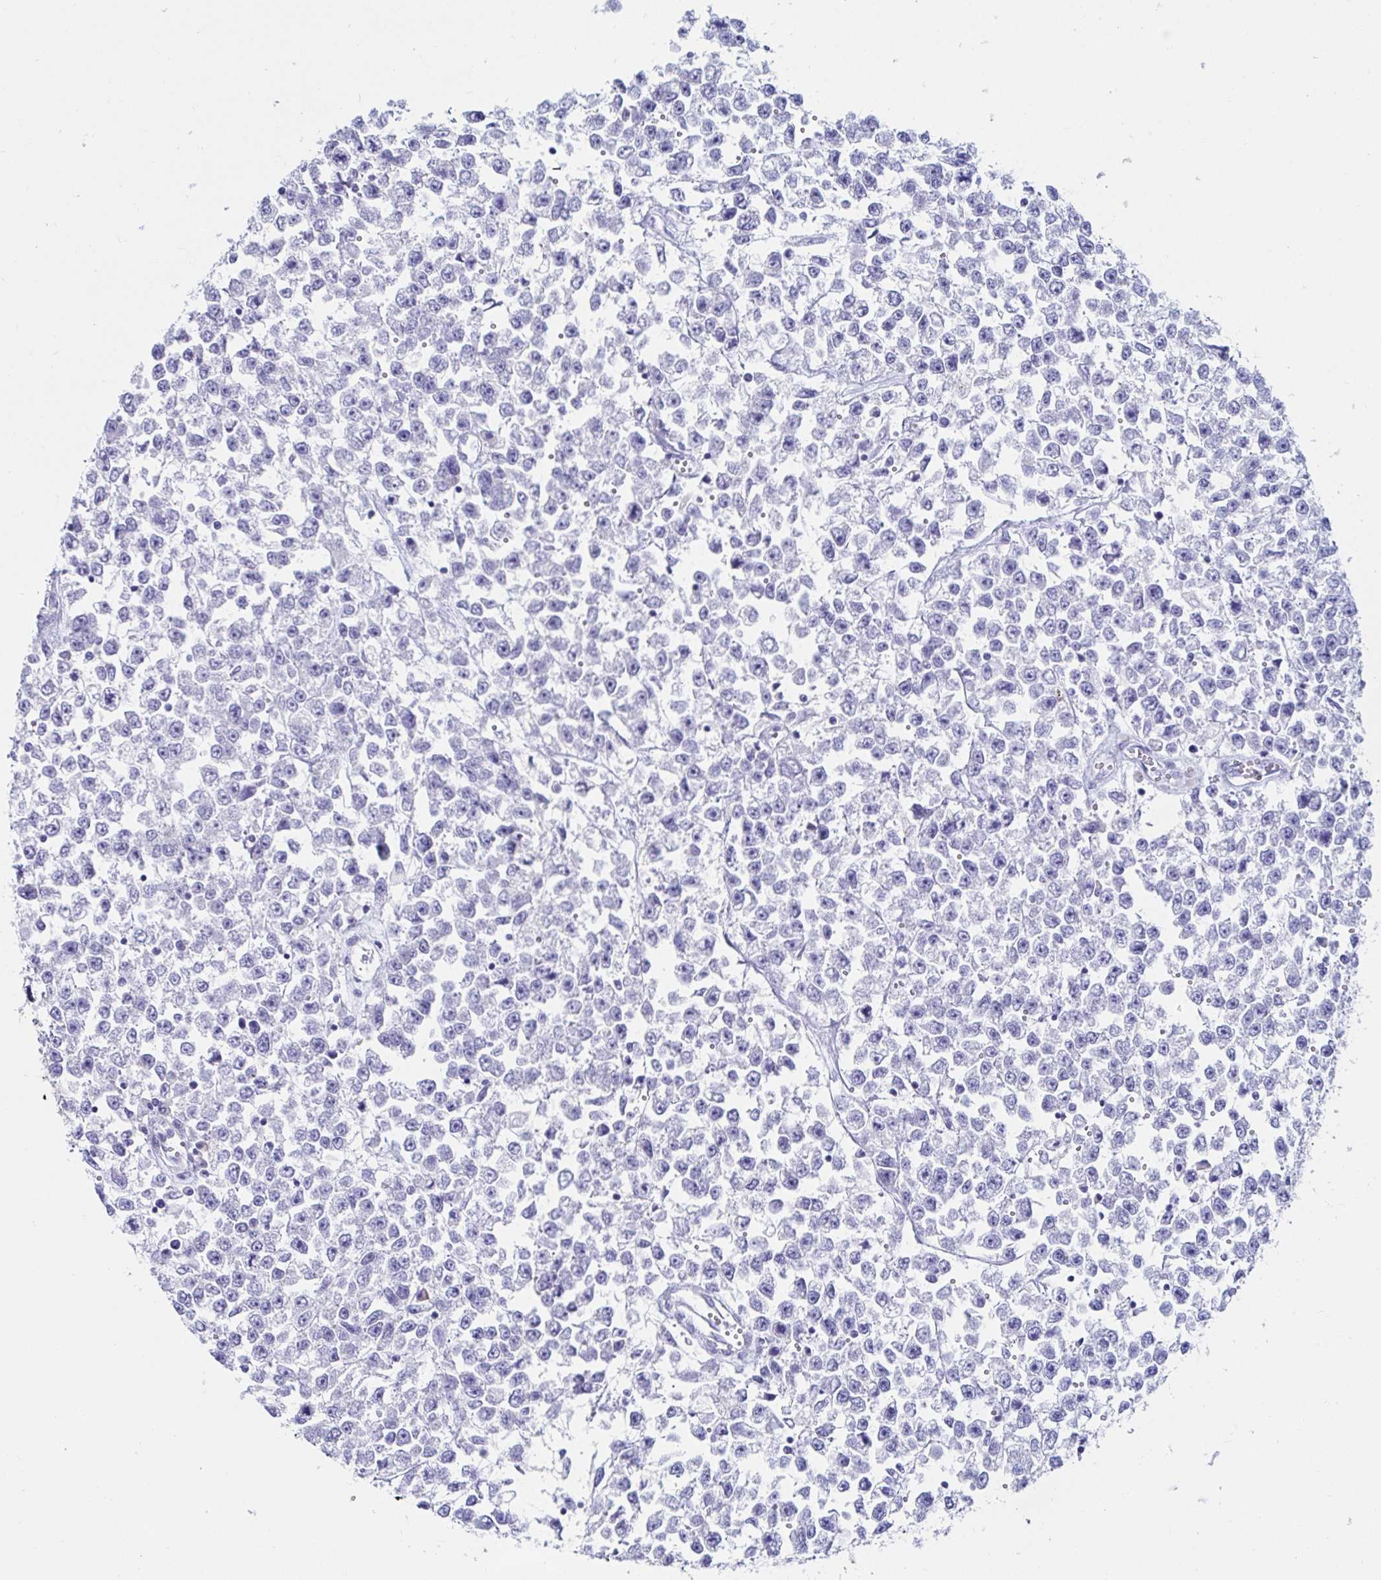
{"staining": {"intensity": "negative", "quantity": "none", "location": "none"}, "tissue": "testis cancer", "cell_type": "Tumor cells", "image_type": "cancer", "snomed": [{"axis": "morphology", "description": "Seminoma, NOS"}, {"axis": "topography", "description": "Testis"}], "caption": "Micrograph shows no protein positivity in tumor cells of testis cancer (seminoma) tissue.", "gene": "C4orf17", "patient": {"sex": "male", "age": 34}}